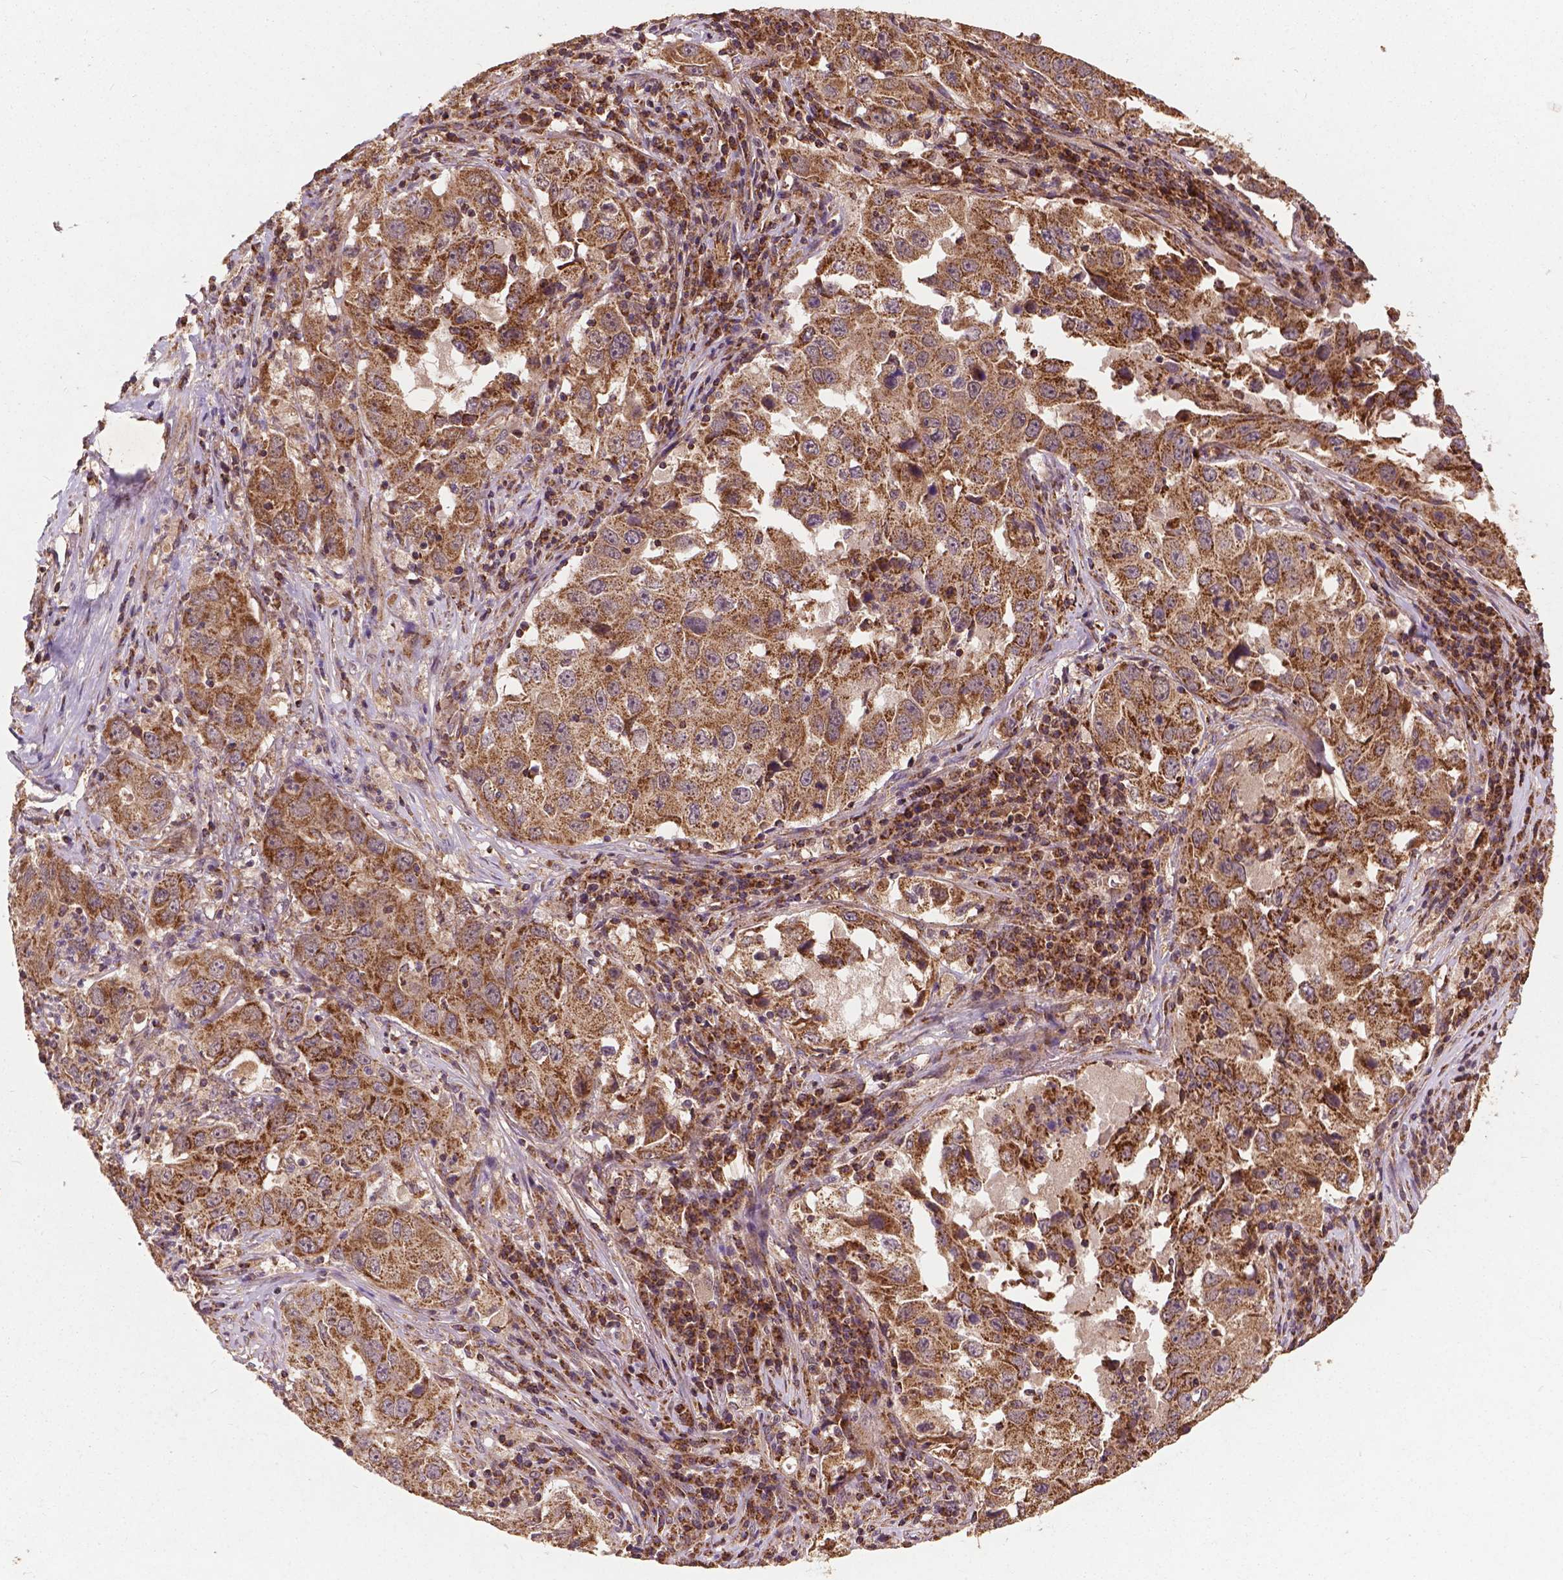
{"staining": {"intensity": "moderate", "quantity": ">75%", "location": "cytoplasmic/membranous"}, "tissue": "lung cancer", "cell_type": "Tumor cells", "image_type": "cancer", "snomed": [{"axis": "morphology", "description": "Adenocarcinoma, NOS"}, {"axis": "topography", "description": "Lung"}], "caption": "This is a photomicrograph of immunohistochemistry (IHC) staining of lung adenocarcinoma, which shows moderate staining in the cytoplasmic/membranous of tumor cells.", "gene": "UBXN2A", "patient": {"sex": "male", "age": 73}}